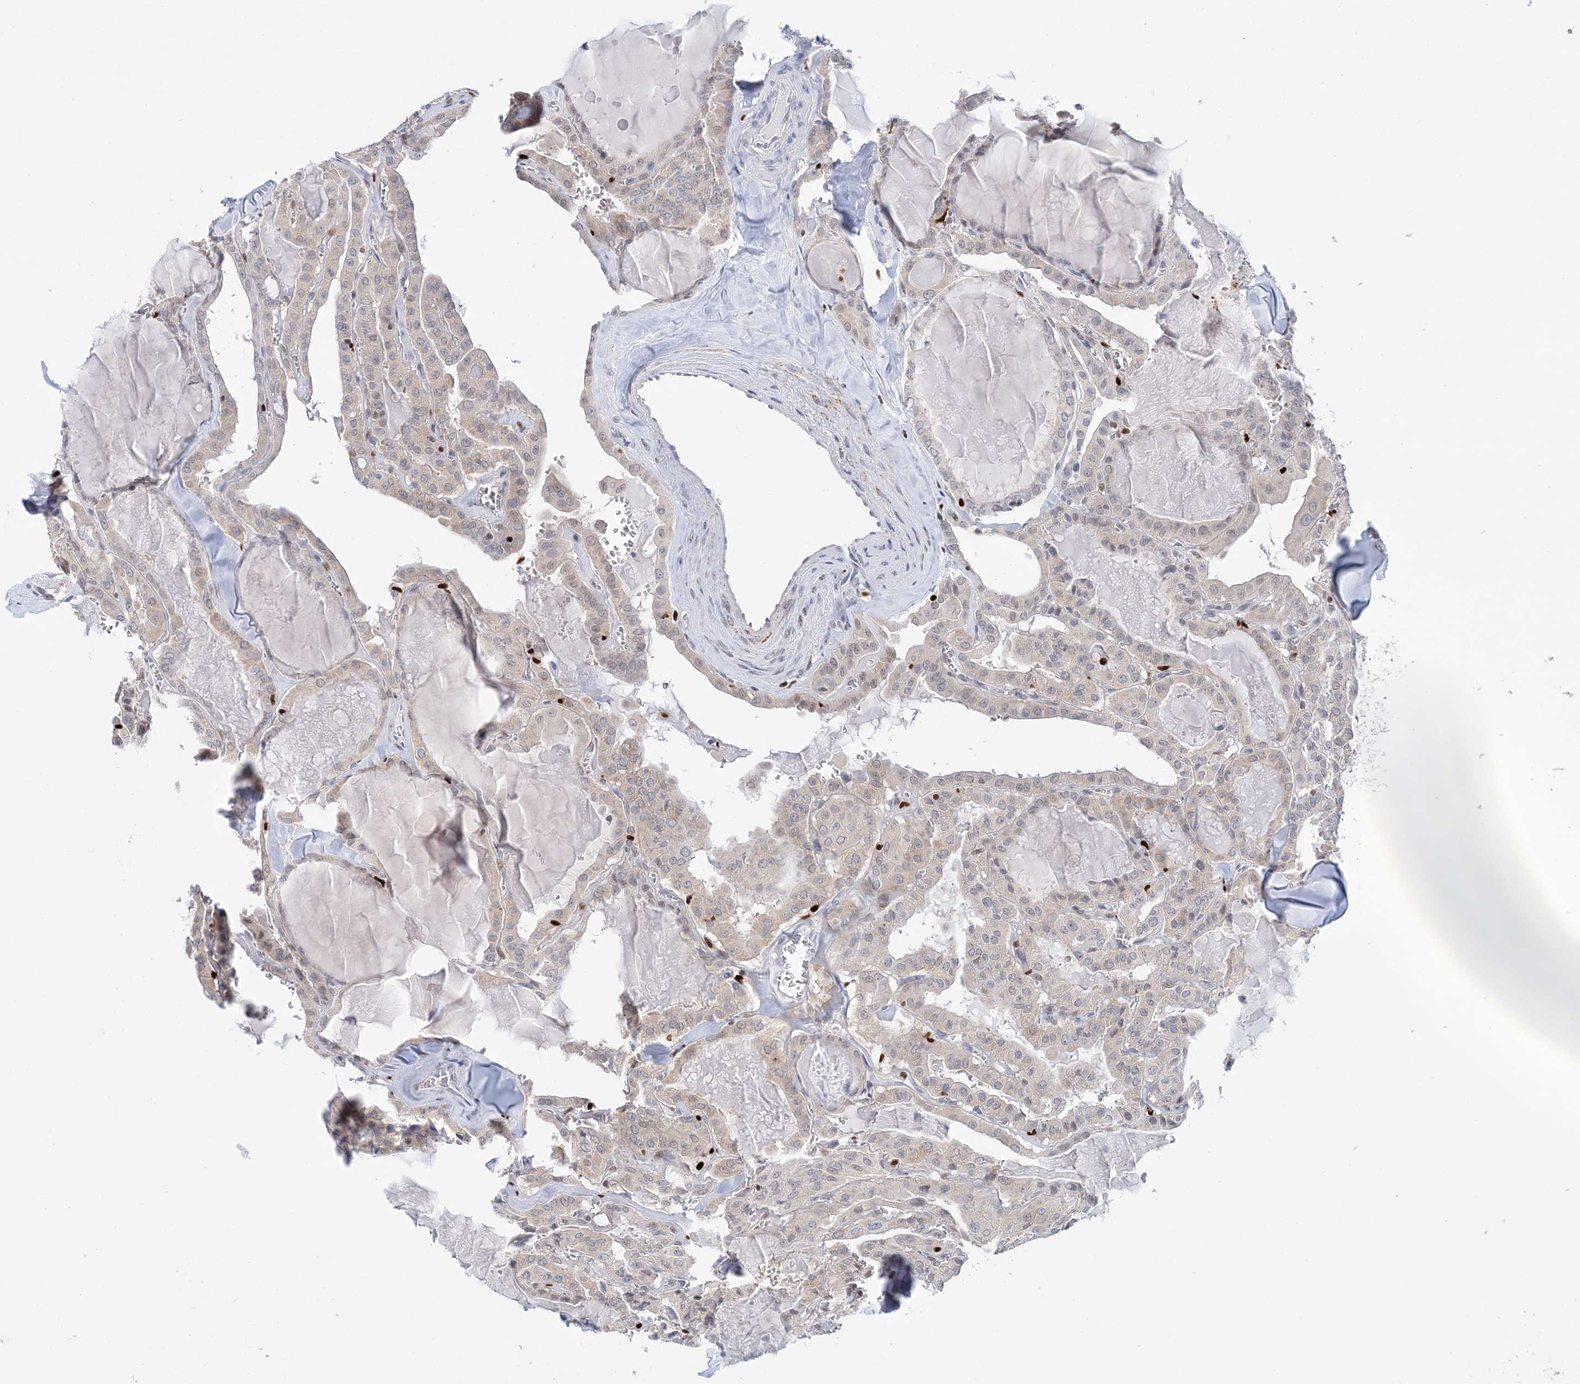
{"staining": {"intensity": "weak", "quantity": "<25%", "location": "nuclear"}, "tissue": "thyroid cancer", "cell_type": "Tumor cells", "image_type": "cancer", "snomed": [{"axis": "morphology", "description": "Papillary adenocarcinoma, NOS"}, {"axis": "topography", "description": "Thyroid gland"}], "caption": "IHC image of neoplastic tissue: human thyroid cancer (papillary adenocarcinoma) stained with DAB shows no significant protein expression in tumor cells.", "gene": "NIT2", "patient": {"sex": "male", "age": 52}}